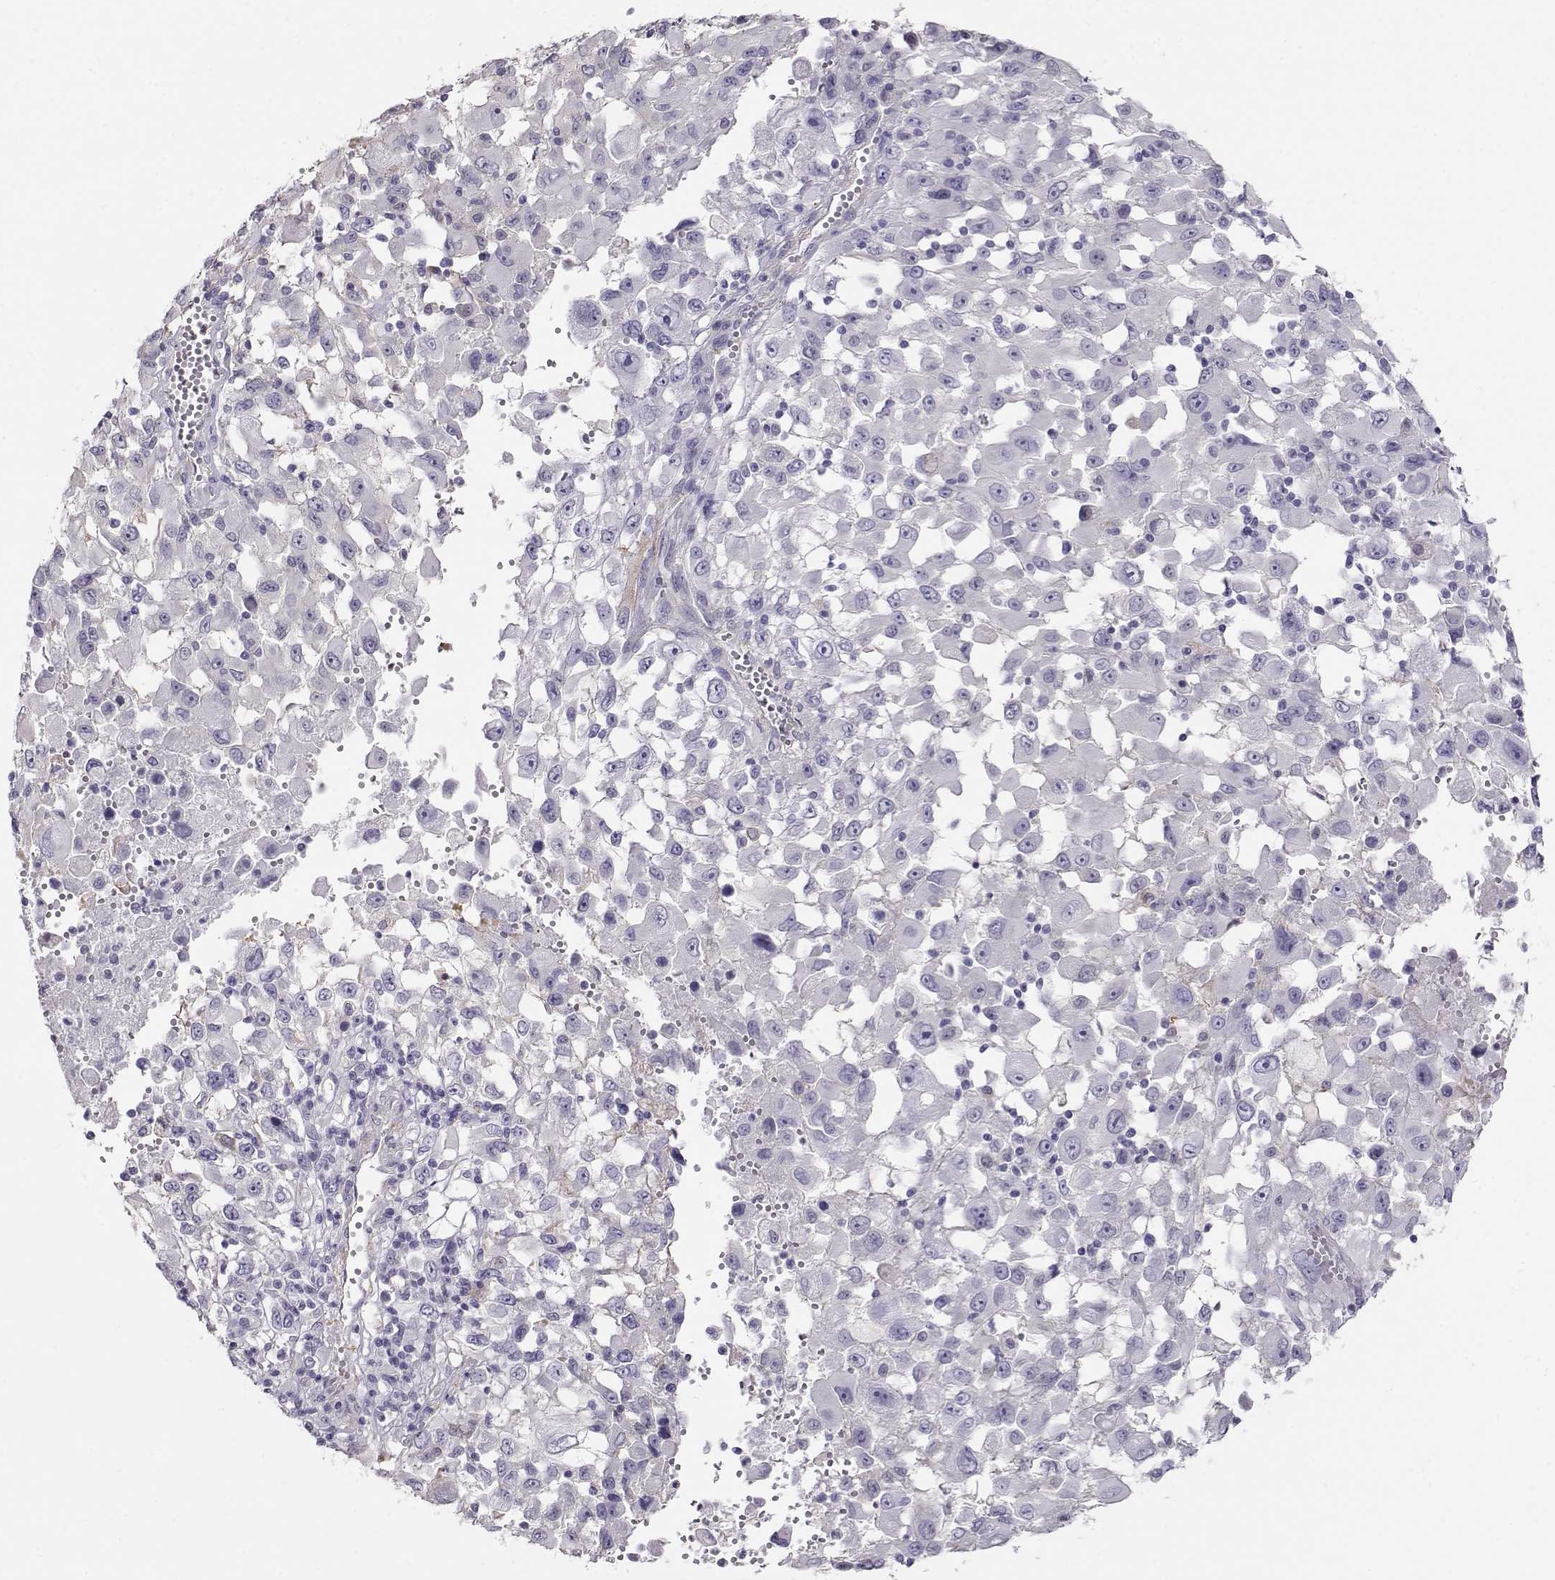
{"staining": {"intensity": "negative", "quantity": "none", "location": "none"}, "tissue": "melanoma", "cell_type": "Tumor cells", "image_type": "cancer", "snomed": [{"axis": "morphology", "description": "Malignant melanoma, Metastatic site"}, {"axis": "topography", "description": "Soft tissue"}], "caption": "DAB immunohistochemical staining of human melanoma displays no significant expression in tumor cells.", "gene": "RBM44", "patient": {"sex": "male", "age": 50}}